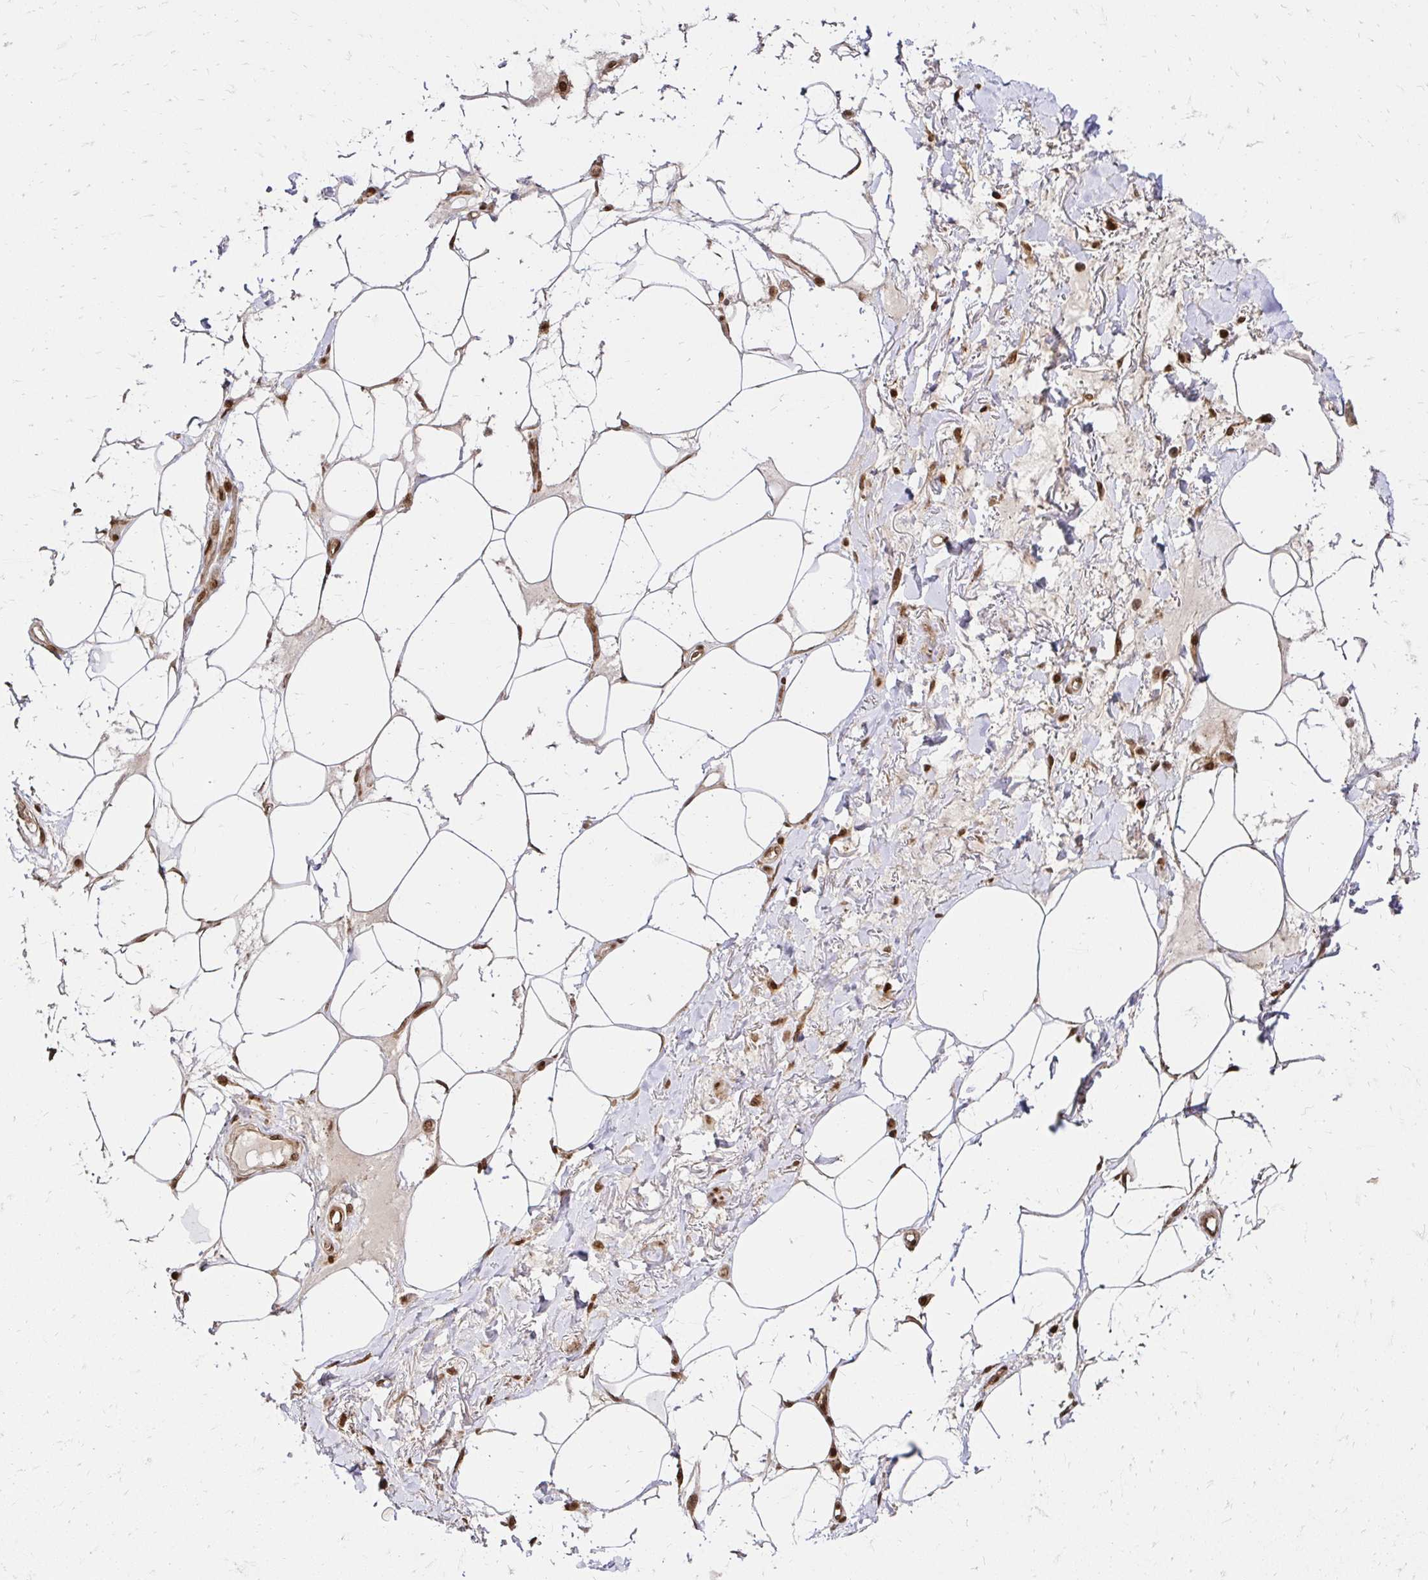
{"staining": {"intensity": "moderate", "quantity": ">75%", "location": "cytoplasmic/membranous,nuclear"}, "tissue": "adipose tissue", "cell_type": "Adipocytes", "image_type": "normal", "snomed": [{"axis": "morphology", "description": "Normal tissue, NOS"}, {"axis": "topography", "description": "Vagina"}, {"axis": "topography", "description": "Peripheral nerve tissue"}], "caption": "Adipose tissue stained with DAB IHC exhibits medium levels of moderate cytoplasmic/membranous,nuclear expression in approximately >75% of adipocytes. (DAB IHC with brightfield microscopy, high magnification).", "gene": "GLYR1", "patient": {"sex": "female", "age": 71}}